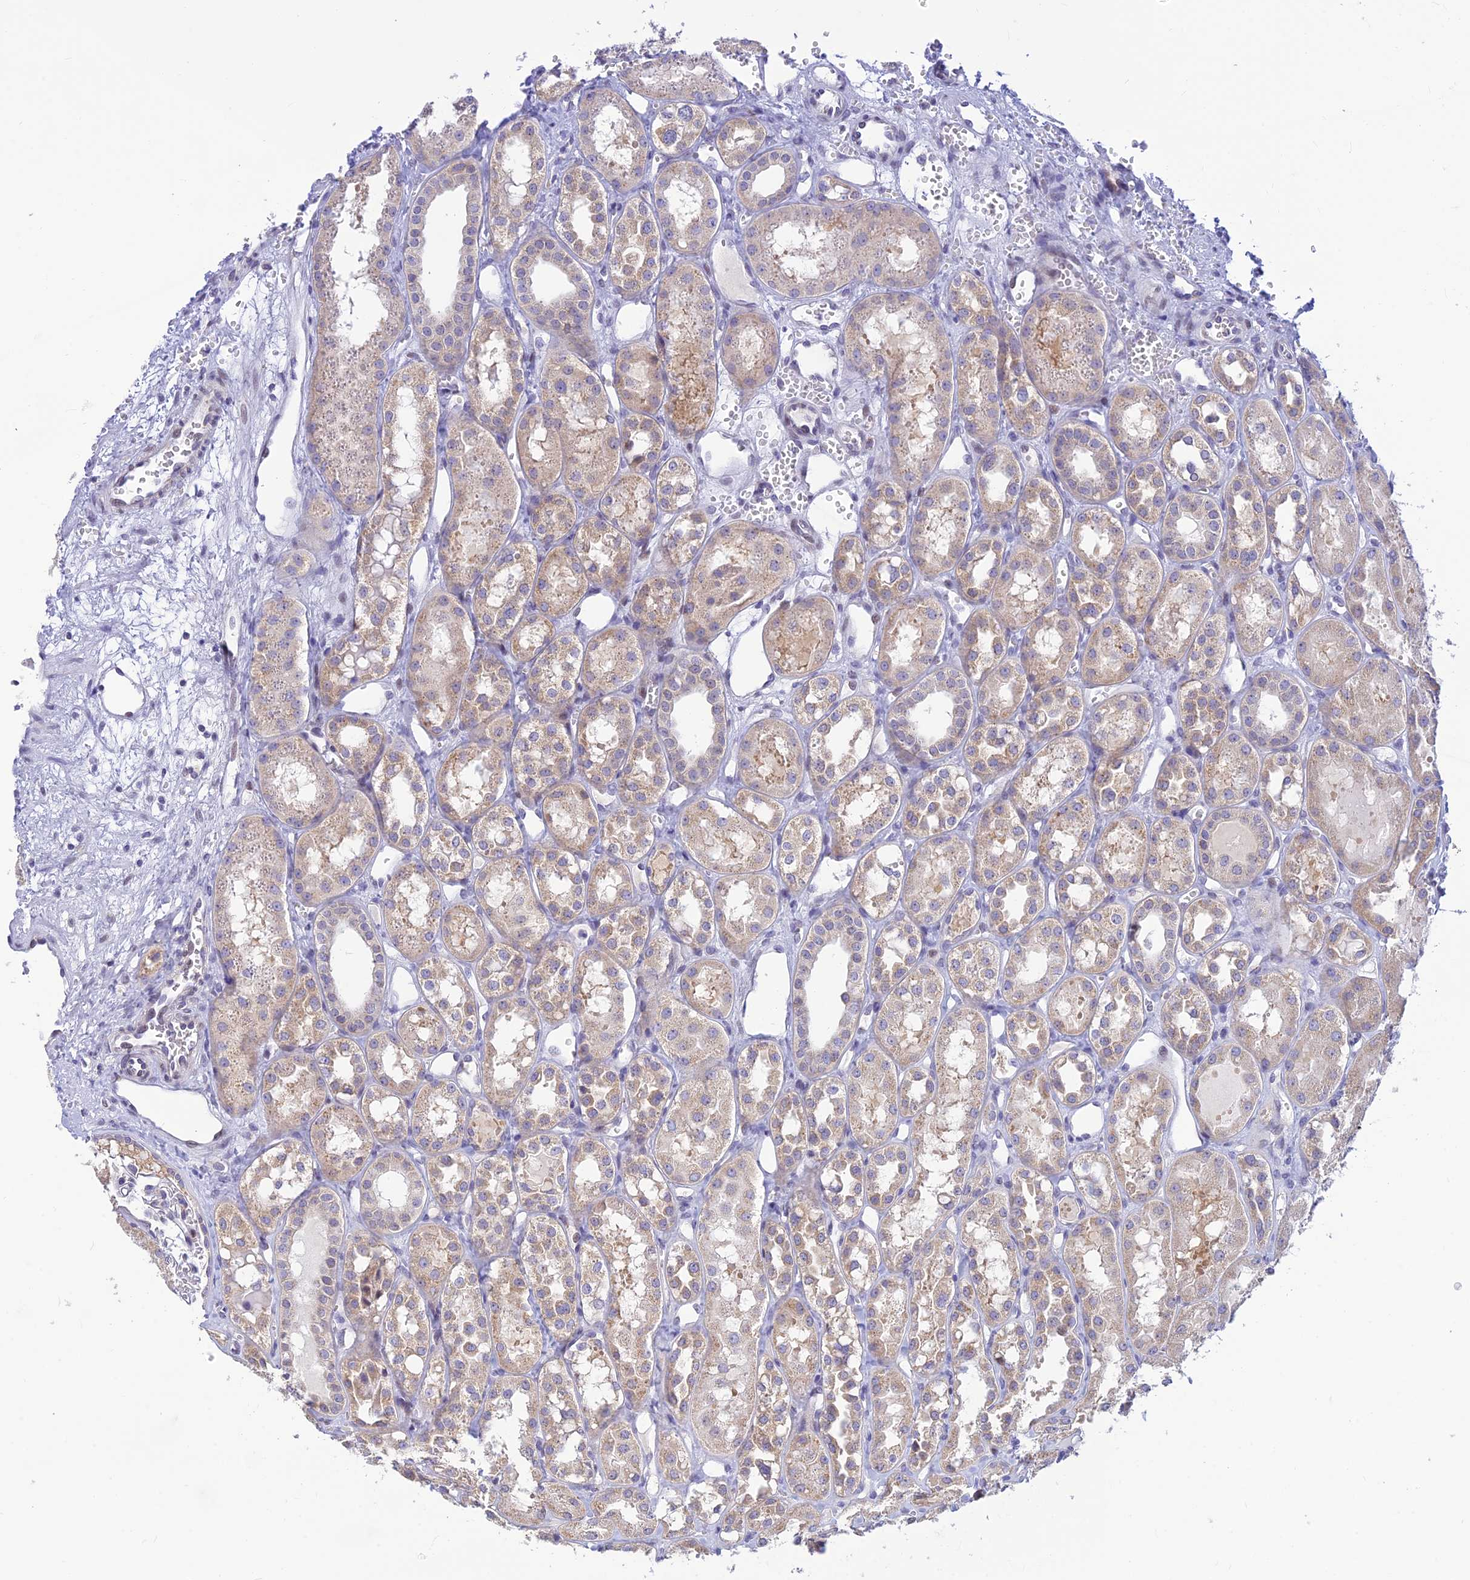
{"staining": {"intensity": "negative", "quantity": "none", "location": "none"}, "tissue": "kidney", "cell_type": "Cells in glomeruli", "image_type": "normal", "snomed": [{"axis": "morphology", "description": "Normal tissue, NOS"}, {"axis": "topography", "description": "Kidney"}], "caption": "The photomicrograph demonstrates no staining of cells in glomeruli in normal kidney. (DAB (3,3'-diaminobenzidine) immunohistochemistry (IHC) visualized using brightfield microscopy, high magnification).", "gene": "INKA1", "patient": {"sex": "male", "age": 16}}